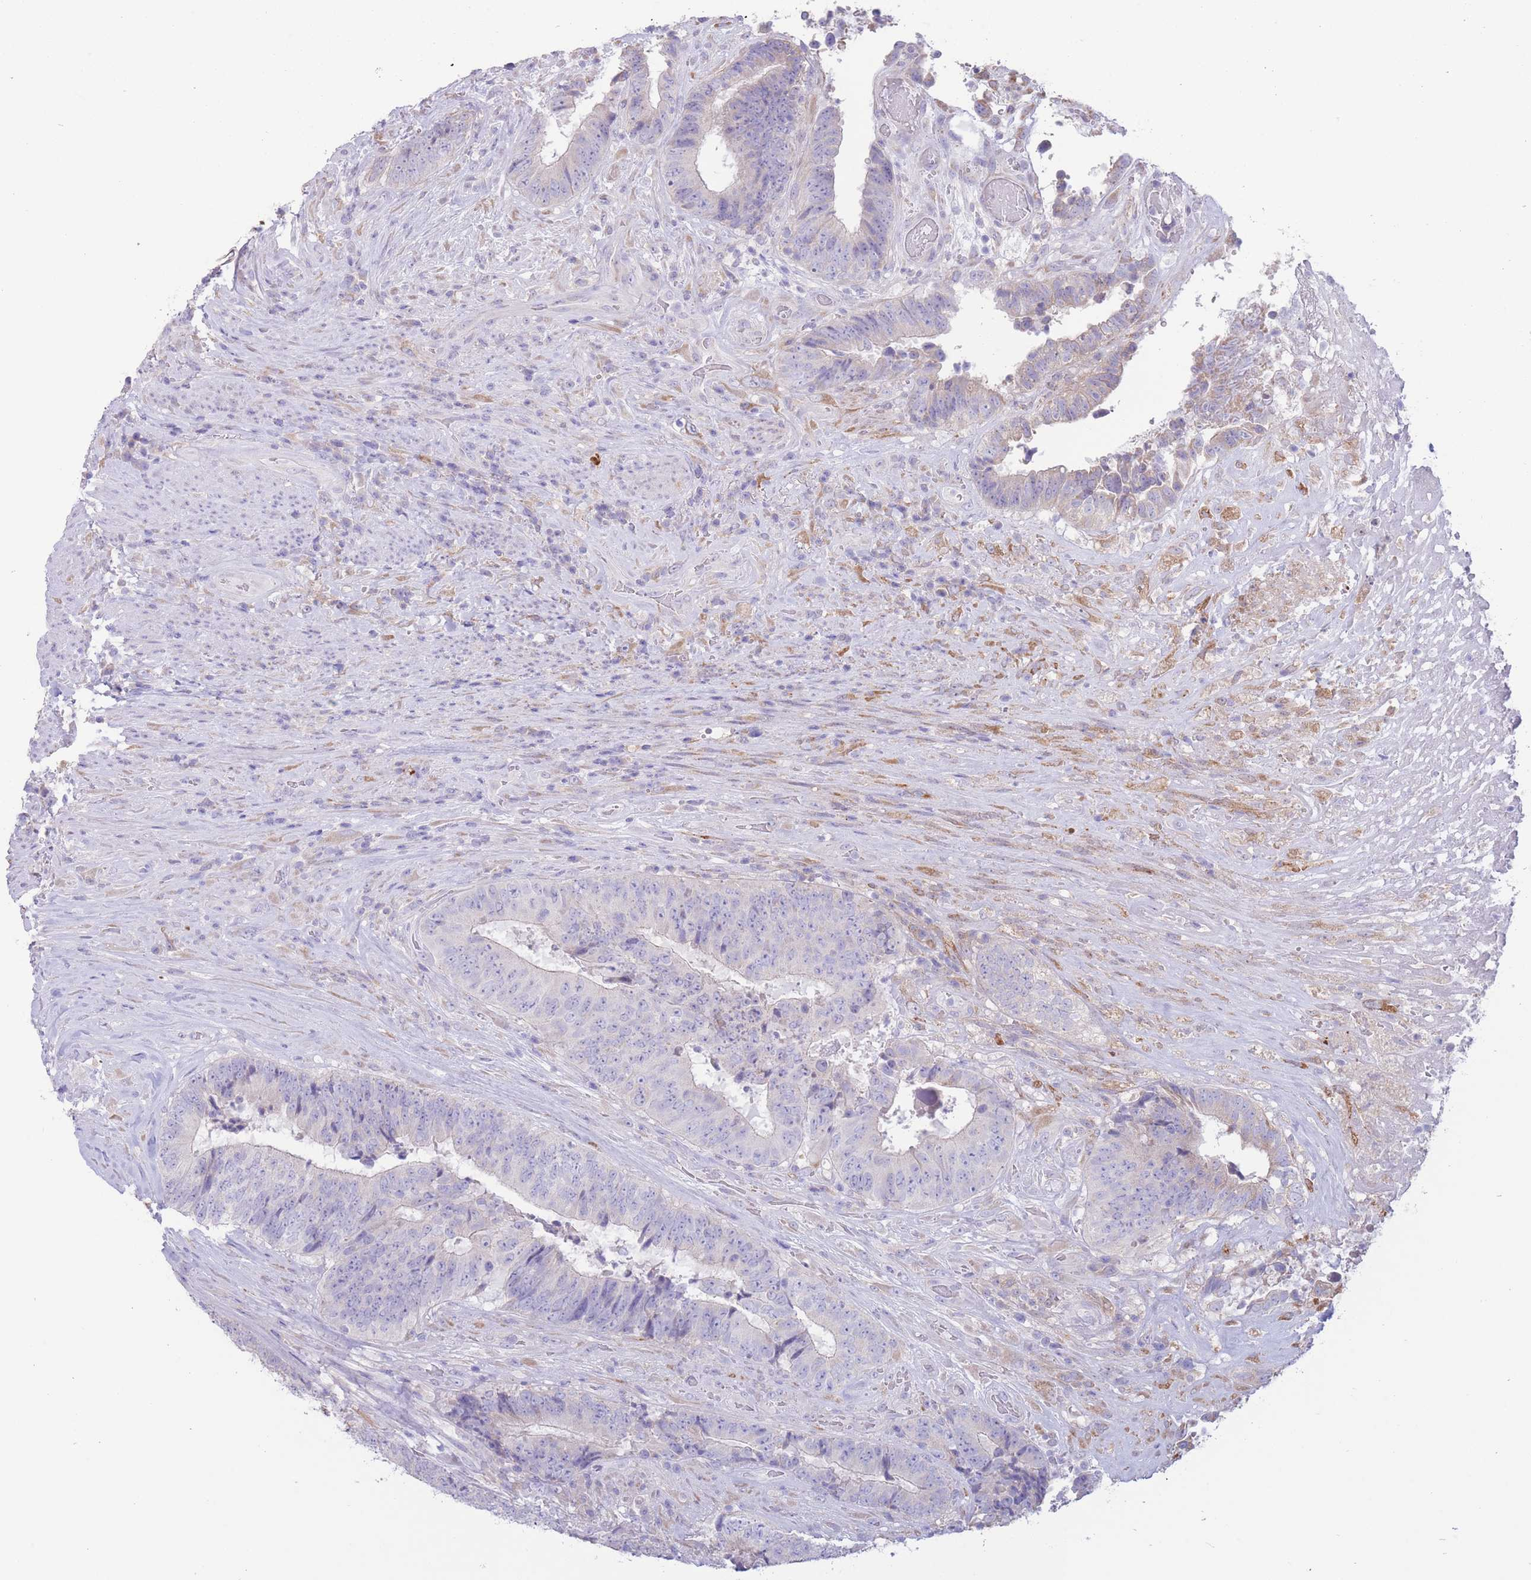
{"staining": {"intensity": "weak", "quantity": "<25%", "location": "cytoplasmic/membranous"}, "tissue": "colorectal cancer", "cell_type": "Tumor cells", "image_type": "cancer", "snomed": [{"axis": "morphology", "description": "Adenocarcinoma, NOS"}, {"axis": "topography", "description": "Rectum"}], "caption": "Human adenocarcinoma (colorectal) stained for a protein using immunohistochemistry (IHC) demonstrates no positivity in tumor cells.", "gene": "FAH", "patient": {"sex": "male", "age": 72}}